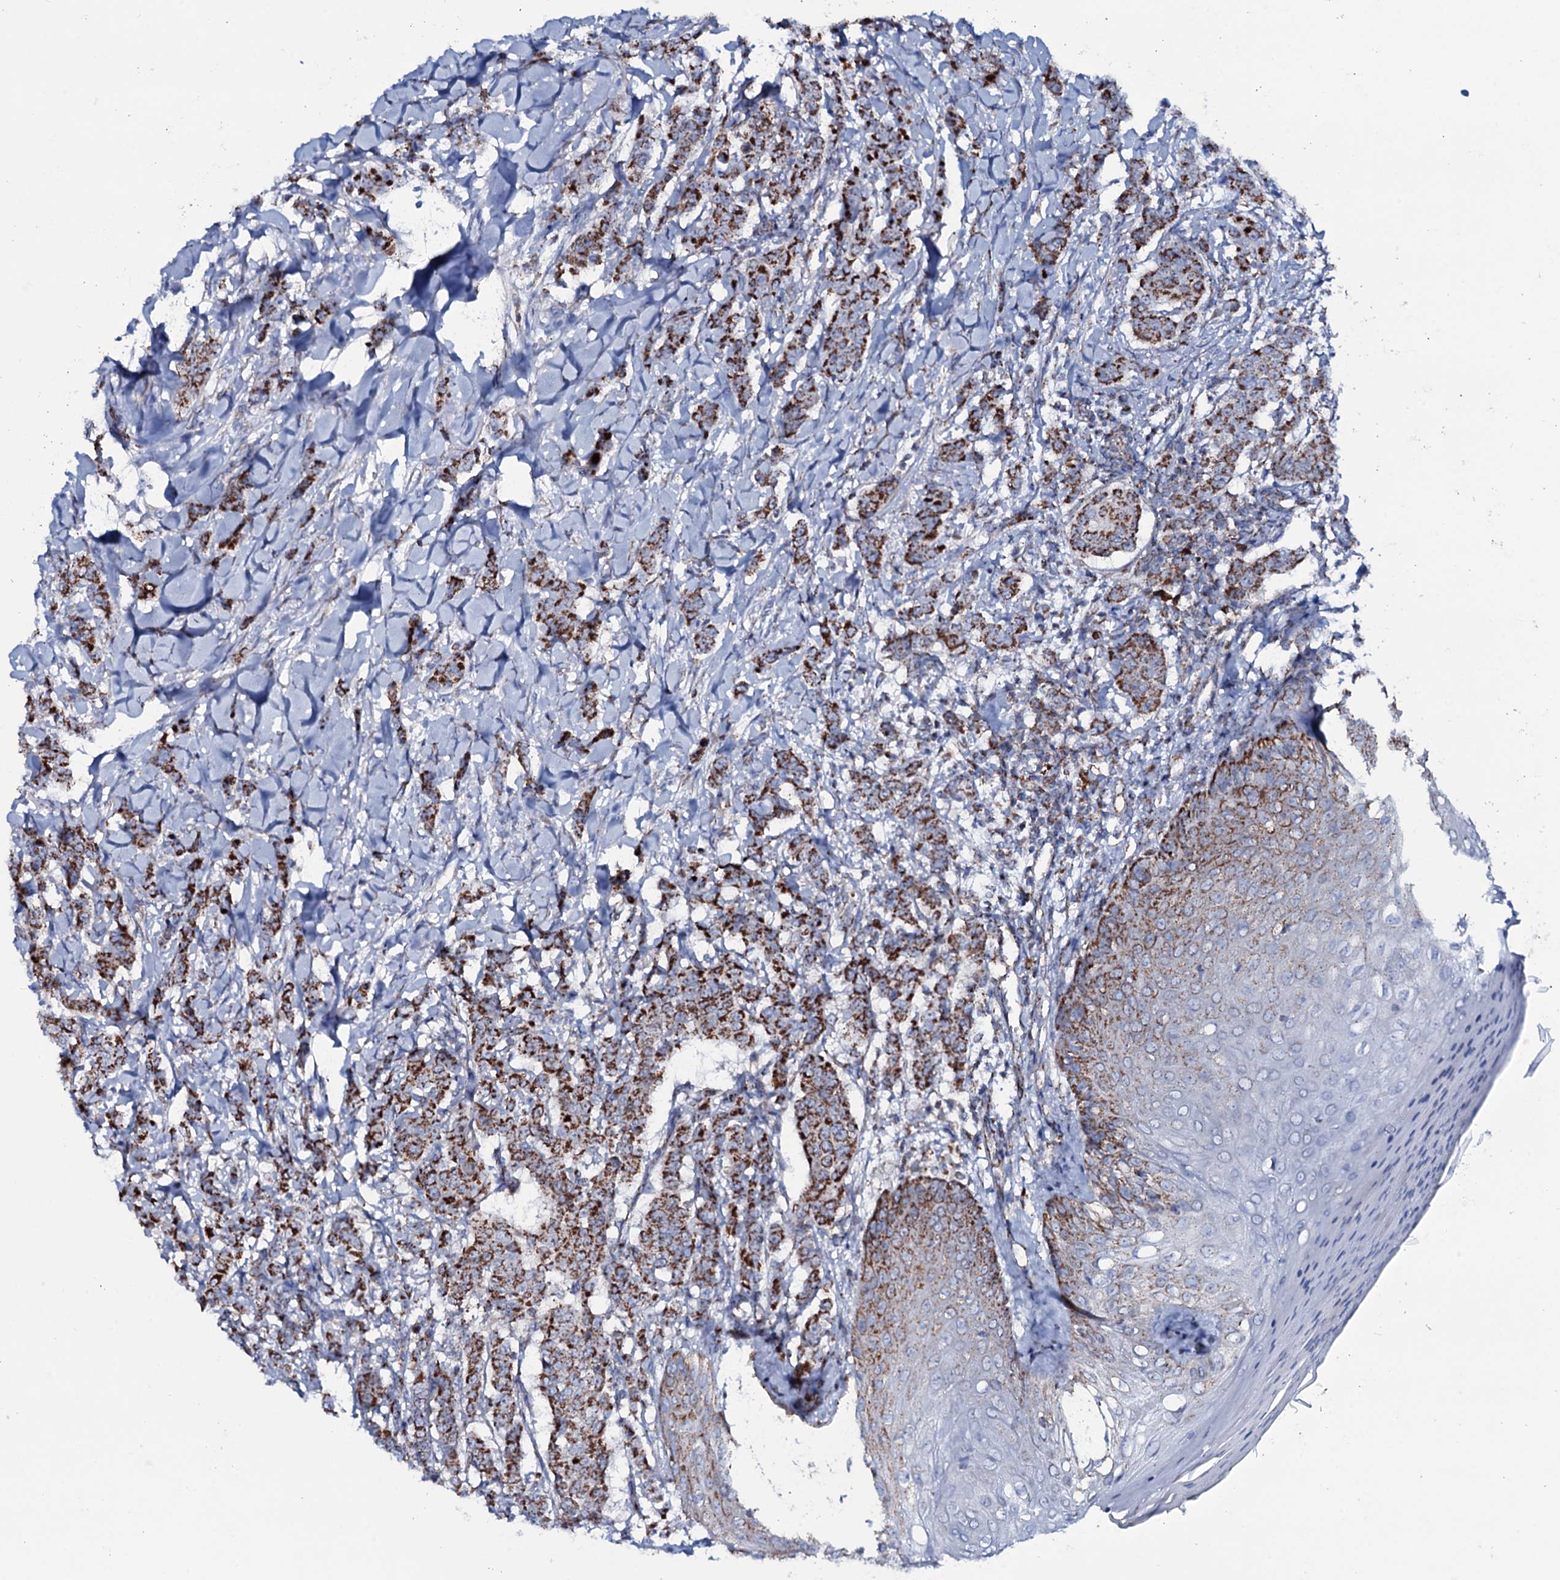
{"staining": {"intensity": "strong", "quantity": ">75%", "location": "cytoplasmic/membranous"}, "tissue": "breast cancer", "cell_type": "Tumor cells", "image_type": "cancer", "snomed": [{"axis": "morphology", "description": "Duct carcinoma"}, {"axis": "topography", "description": "Breast"}], "caption": "DAB immunohistochemical staining of human breast cancer (invasive ductal carcinoma) demonstrates strong cytoplasmic/membranous protein positivity in about >75% of tumor cells. (DAB IHC with brightfield microscopy, high magnification).", "gene": "MRPS35", "patient": {"sex": "female", "age": 40}}